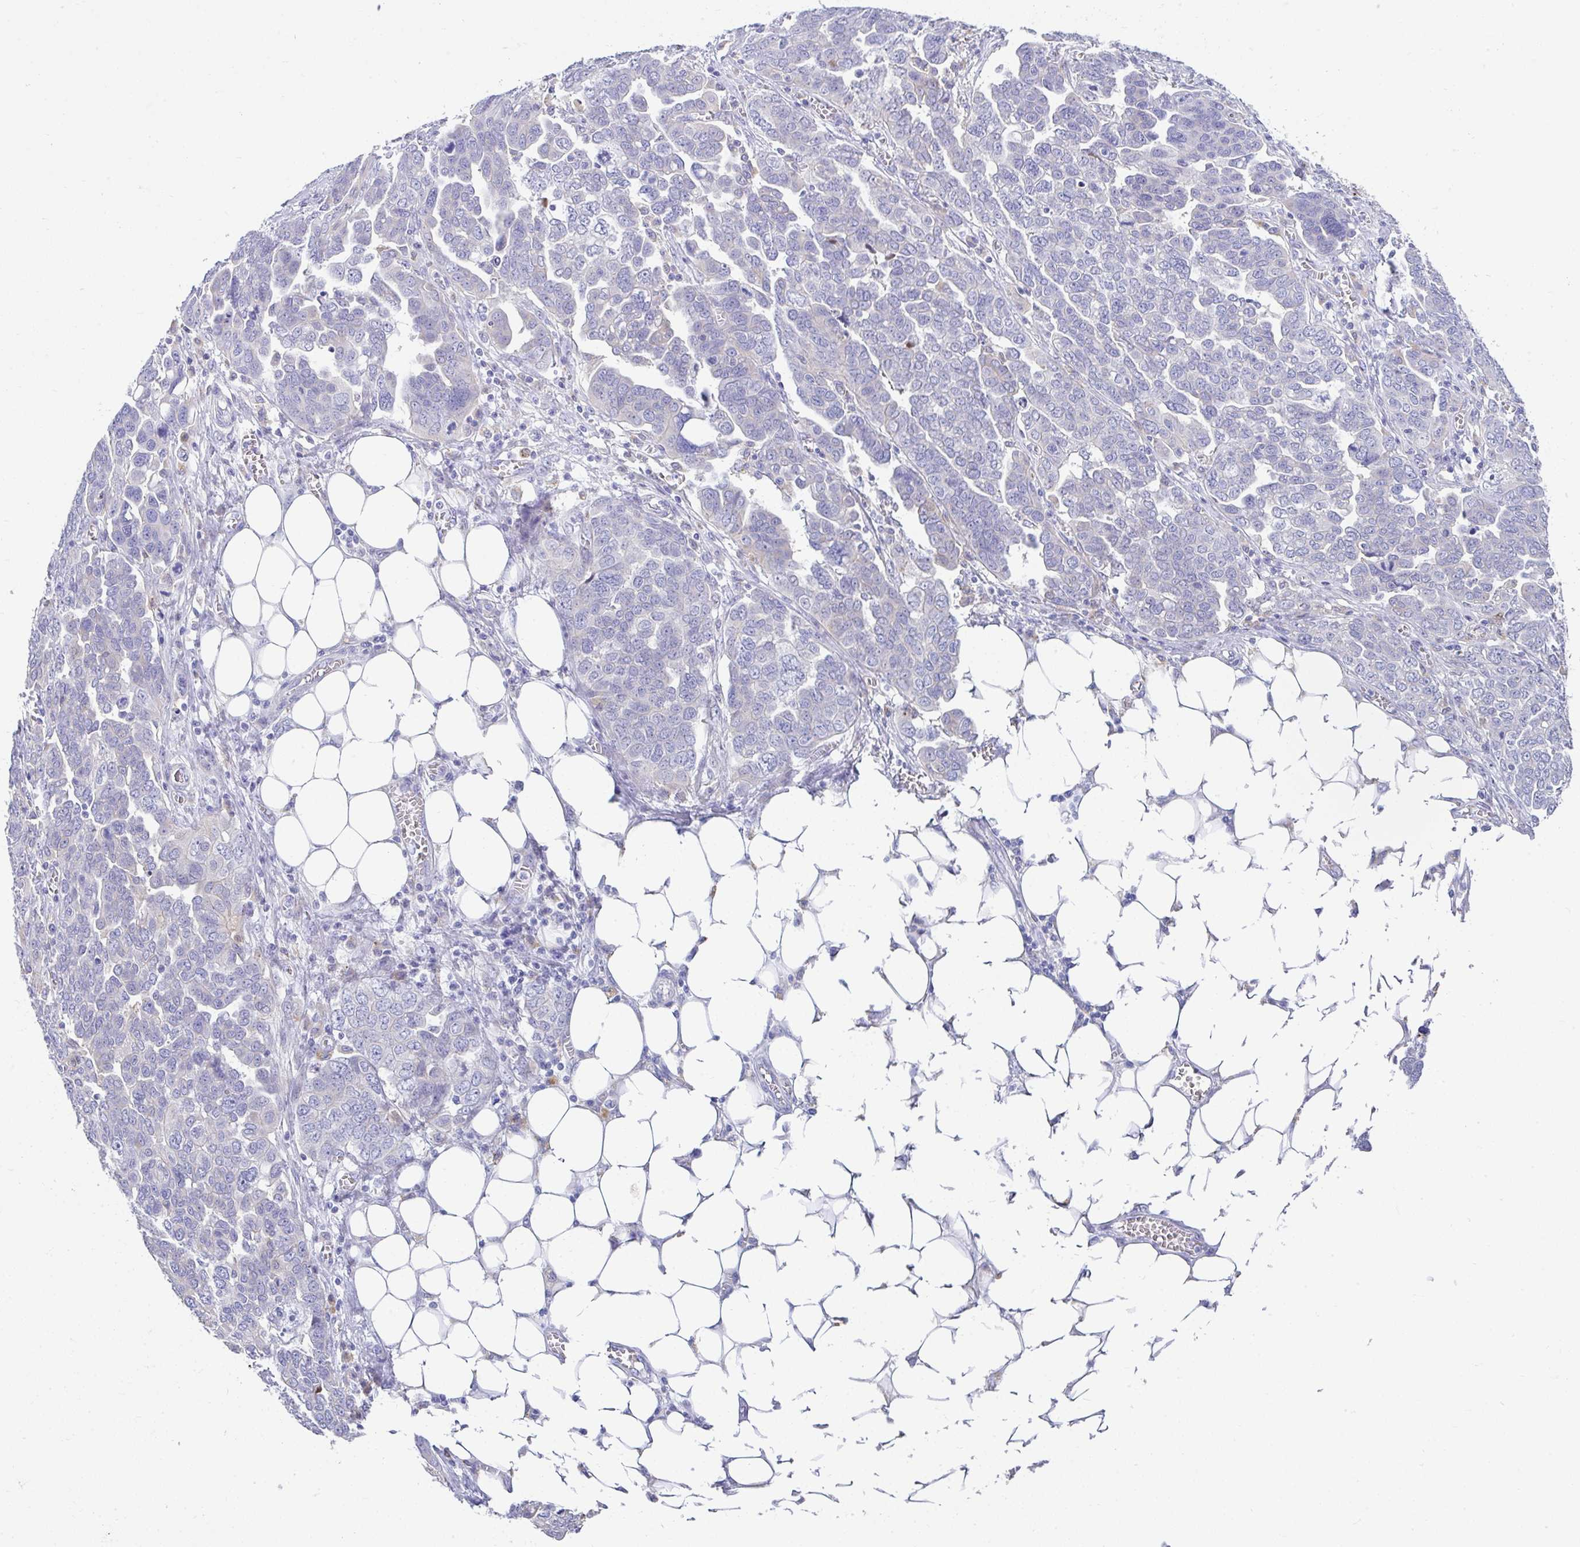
{"staining": {"intensity": "negative", "quantity": "none", "location": "none"}, "tissue": "ovarian cancer", "cell_type": "Tumor cells", "image_type": "cancer", "snomed": [{"axis": "morphology", "description": "Cystadenocarcinoma, serous, NOS"}, {"axis": "topography", "description": "Ovary"}], "caption": "This is an immunohistochemistry (IHC) histopathology image of ovarian cancer. There is no positivity in tumor cells.", "gene": "ZNF33A", "patient": {"sex": "female", "age": 59}}